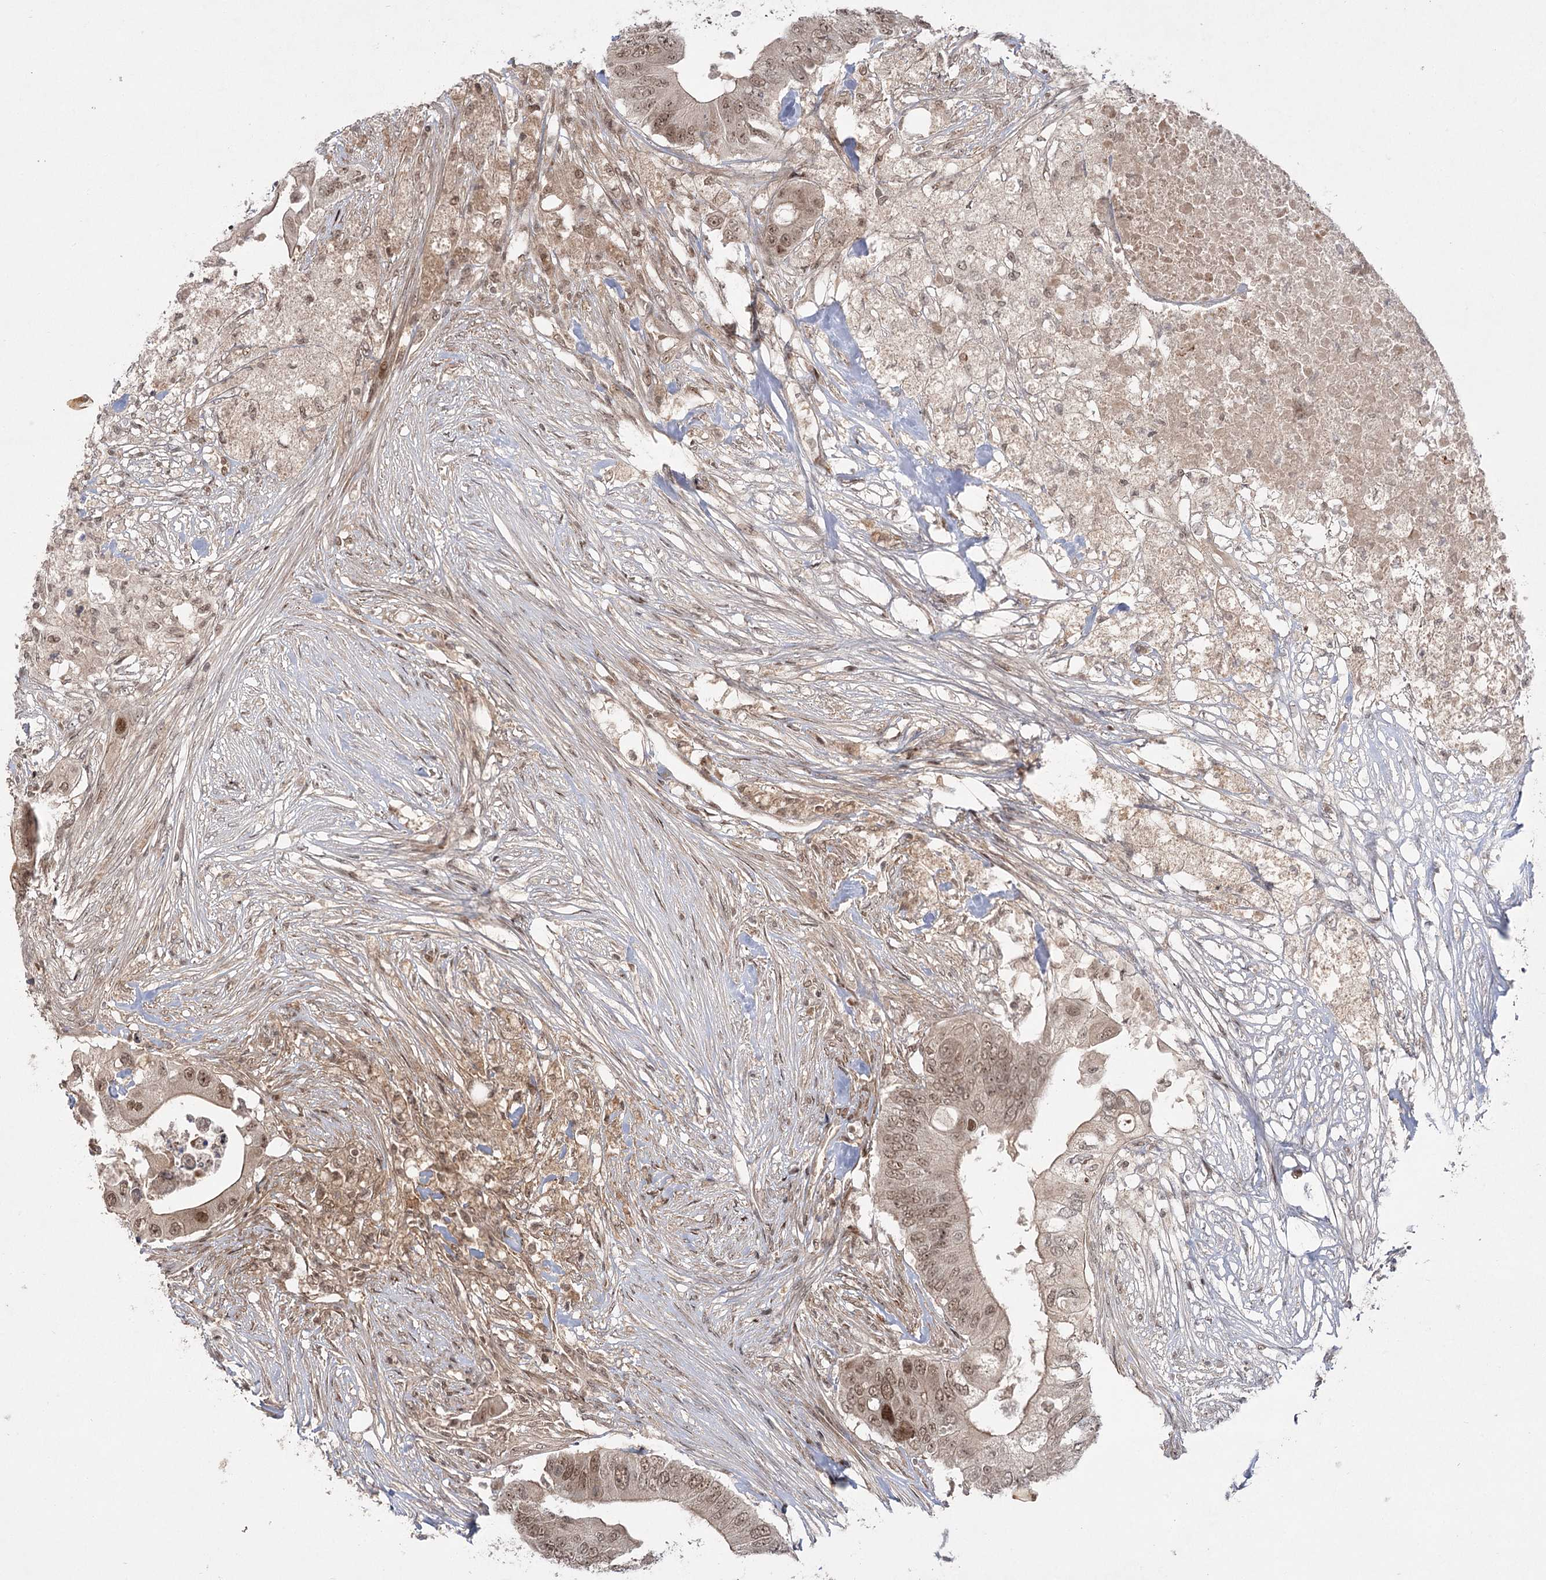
{"staining": {"intensity": "moderate", "quantity": ">75%", "location": "cytoplasmic/membranous,nuclear"}, "tissue": "colorectal cancer", "cell_type": "Tumor cells", "image_type": "cancer", "snomed": [{"axis": "morphology", "description": "Adenocarcinoma, NOS"}, {"axis": "topography", "description": "Colon"}], "caption": "Immunohistochemistry (IHC) (DAB (3,3'-diaminobenzidine)) staining of colorectal cancer reveals moderate cytoplasmic/membranous and nuclear protein positivity in about >75% of tumor cells. The protein is shown in brown color, while the nuclei are stained blue.", "gene": "HELQ", "patient": {"sex": "male", "age": 71}}